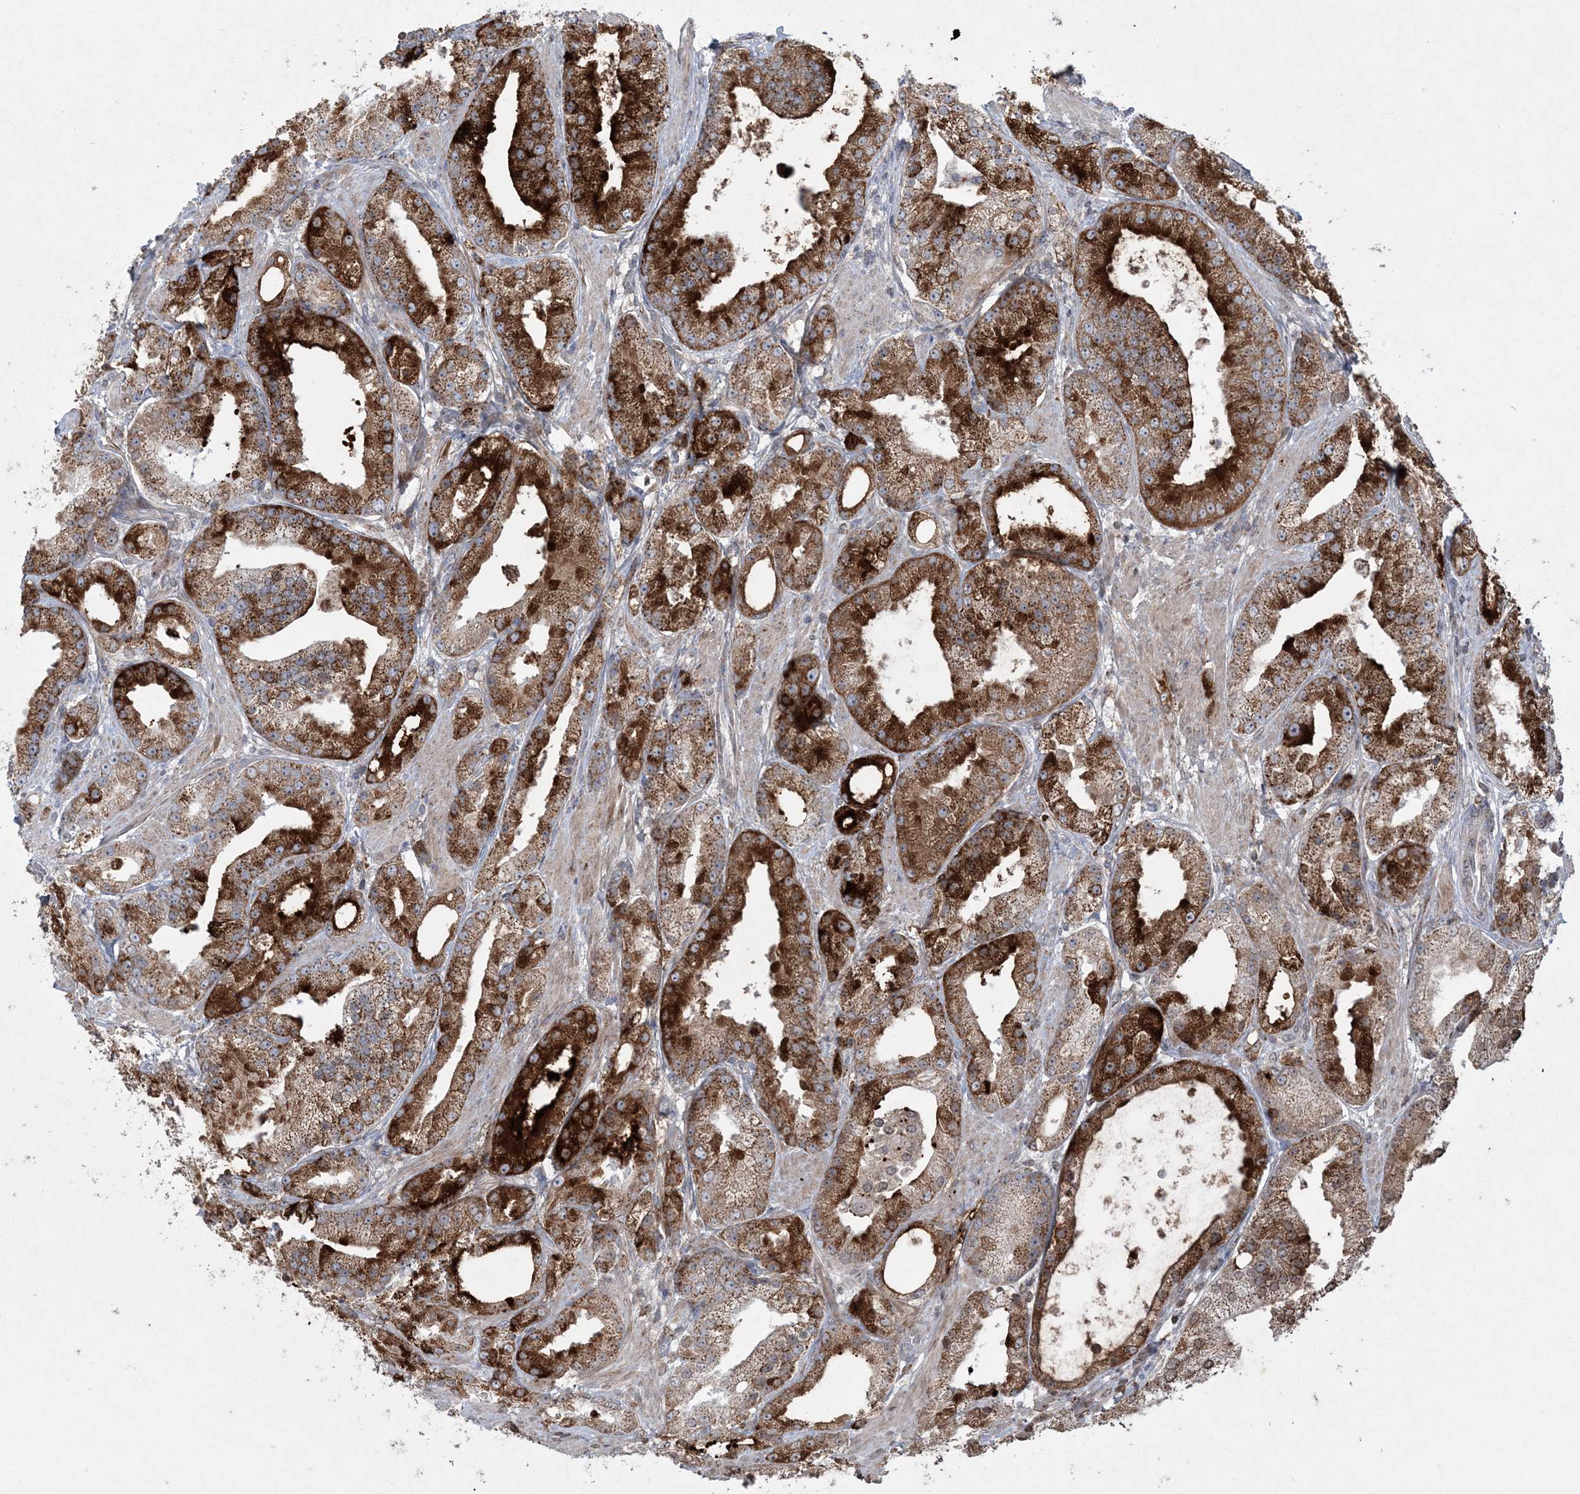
{"staining": {"intensity": "strong", "quantity": ">75%", "location": "cytoplasmic/membranous"}, "tissue": "prostate cancer", "cell_type": "Tumor cells", "image_type": "cancer", "snomed": [{"axis": "morphology", "description": "Adenocarcinoma, Low grade"}, {"axis": "topography", "description": "Prostate"}], "caption": "Prostate cancer (low-grade adenocarcinoma) tissue displays strong cytoplasmic/membranous positivity in about >75% of tumor cells, visualized by immunohistochemistry. (Brightfield microscopy of DAB IHC at high magnification).", "gene": "TTC7A", "patient": {"sex": "male", "age": 67}}